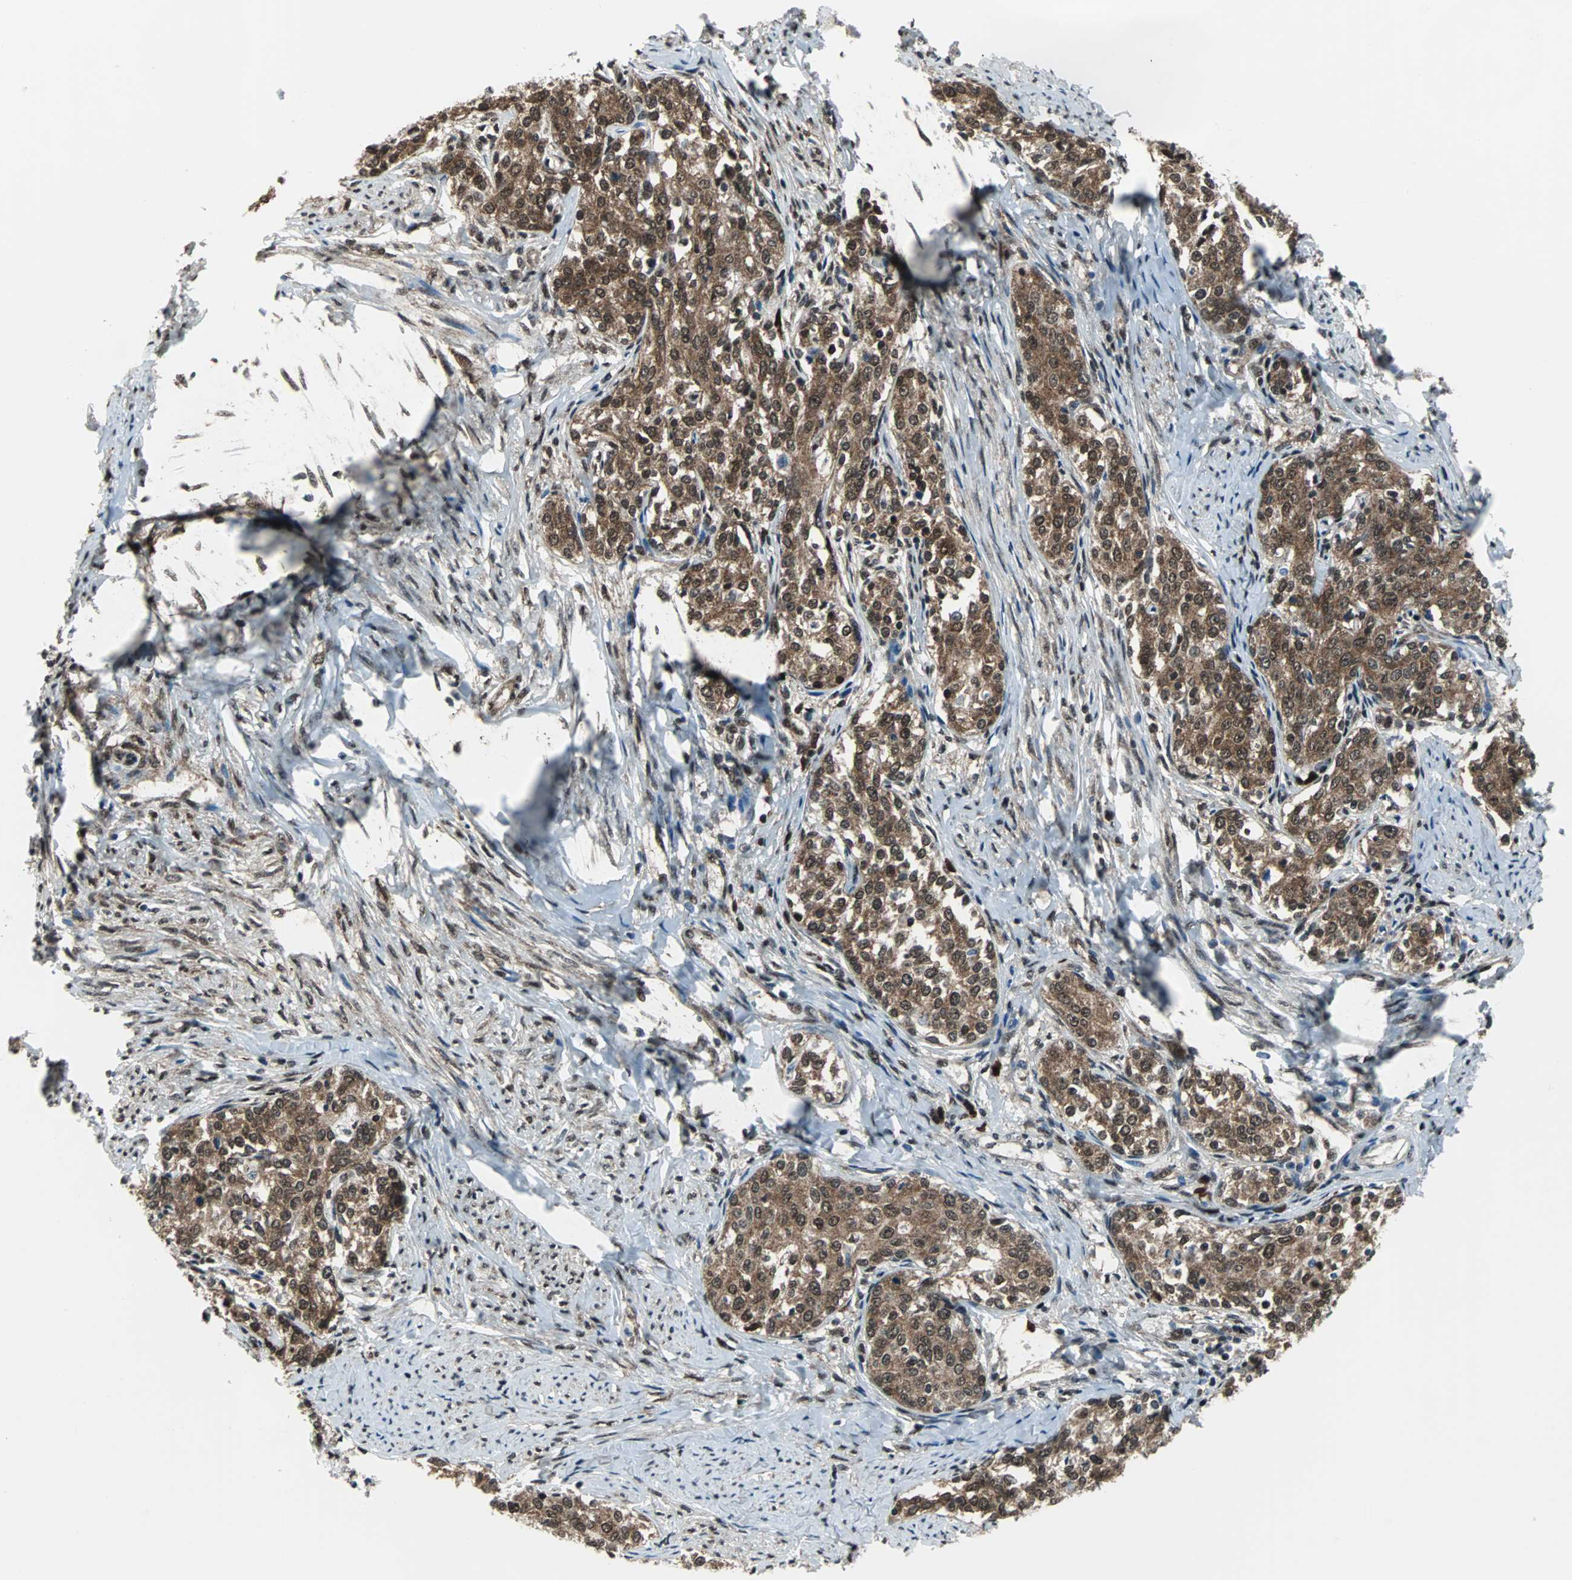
{"staining": {"intensity": "moderate", "quantity": ">75%", "location": "cytoplasmic/membranous,nuclear"}, "tissue": "cervical cancer", "cell_type": "Tumor cells", "image_type": "cancer", "snomed": [{"axis": "morphology", "description": "Squamous cell carcinoma, NOS"}, {"axis": "morphology", "description": "Adenocarcinoma, NOS"}, {"axis": "topography", "description": "Cervix"}], "caption": "Immunohistochemical staining of cervical cancer (adenocarcinoma) exhibits moderate cytoplasmic/membranous and nuclear protein positivity in approximately >75% of tumor cells.", "gene": "VCP", "patient": {"sex": "female", "age": 52}}